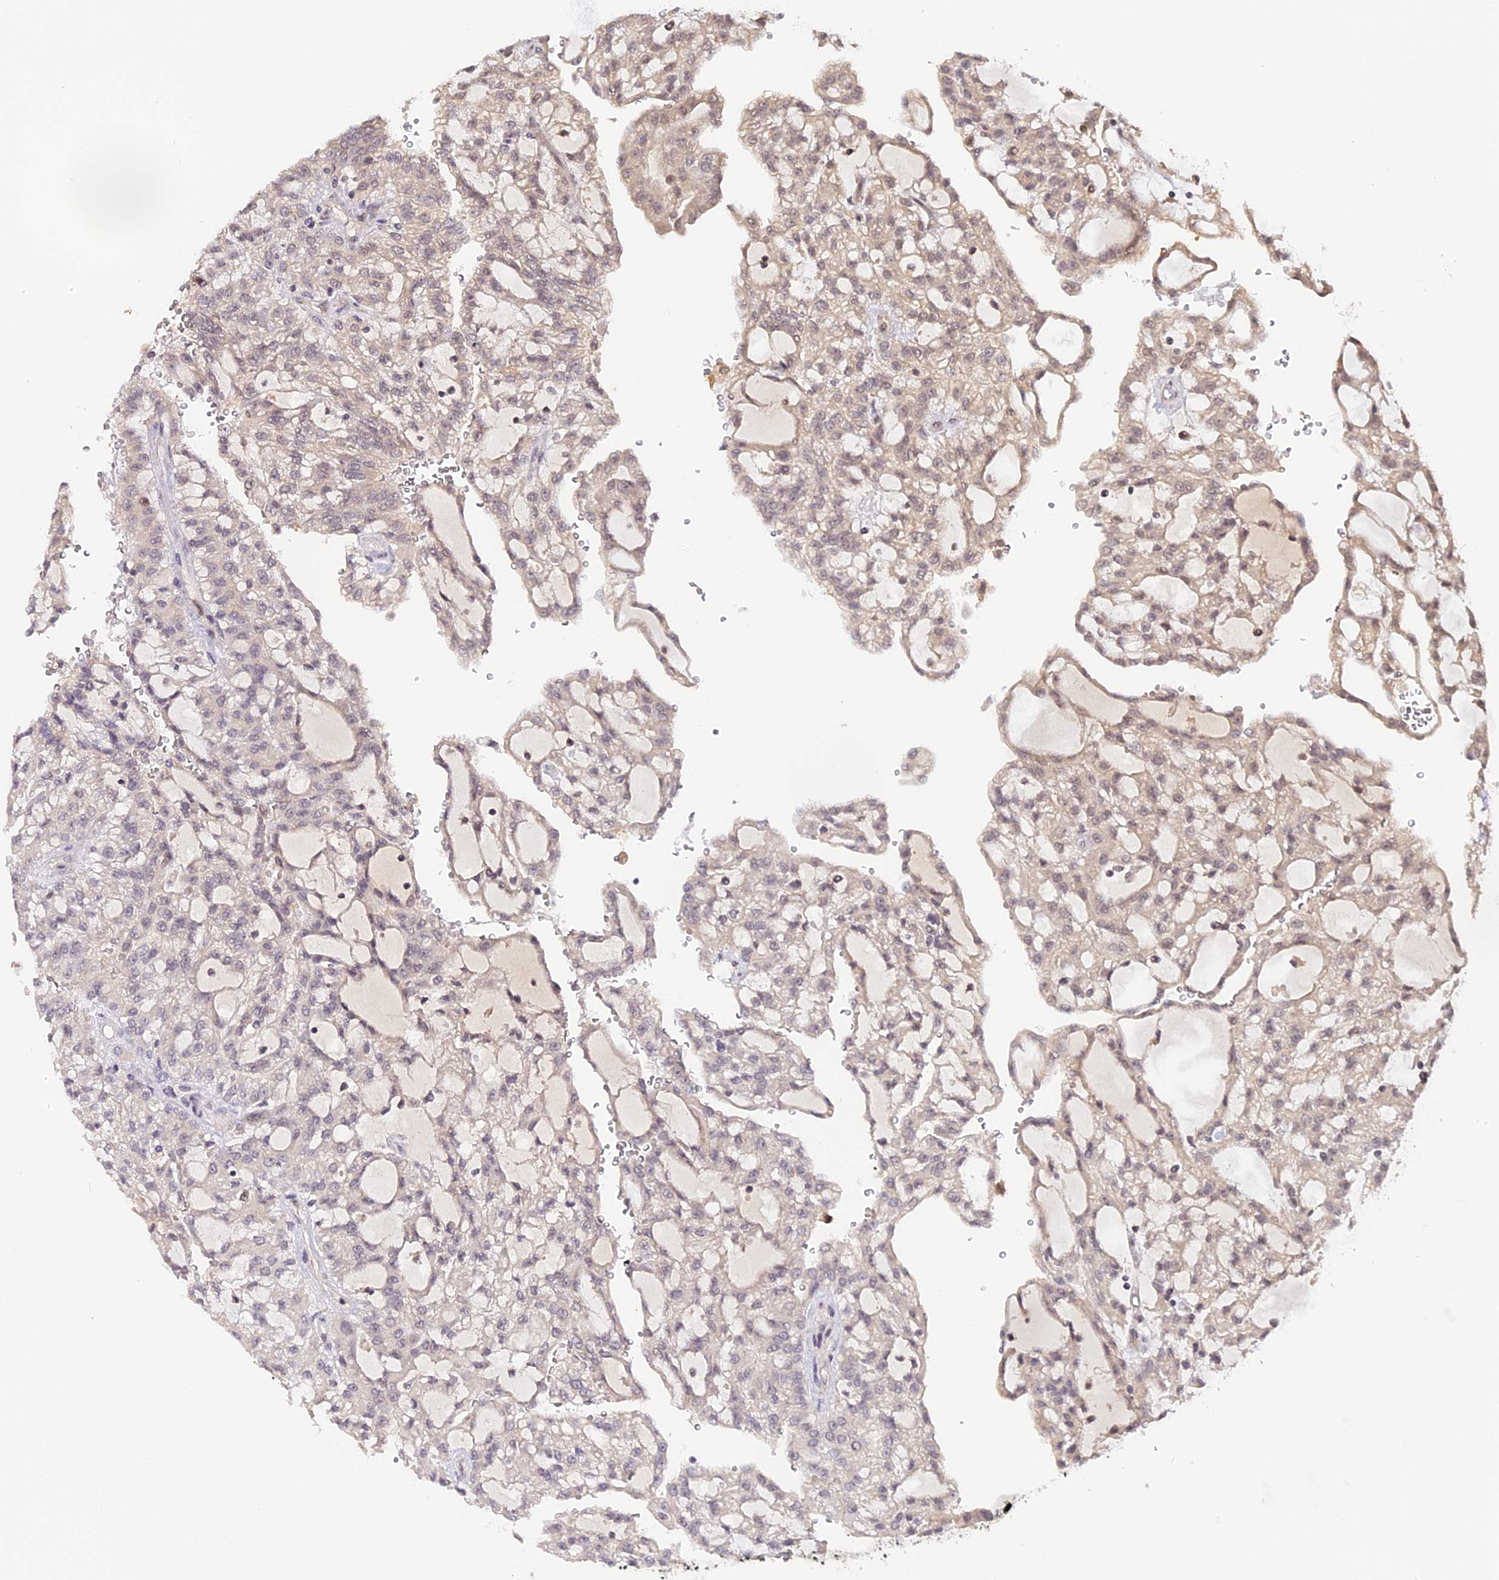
{"staining": {"intensity": "weak", "quantity": "<25%", "location": "cytoplasmic/membranous"}, "tissue": "renal cancer", "cell_type": "Tumor cells", "image_type": "cancer", "snomed": [{"axis": "morphology", "description": "Adenocarcinoma, NOS"}, {"axis": "topography", "description": "Kidney"}], "caption": "Renal cancer (adenocarcinoma) was stained to show a protein in brown. There is no significant staining in tumor cells.", "gene": "IMPACT", "patient": {"sex": "male", "age": 63}}